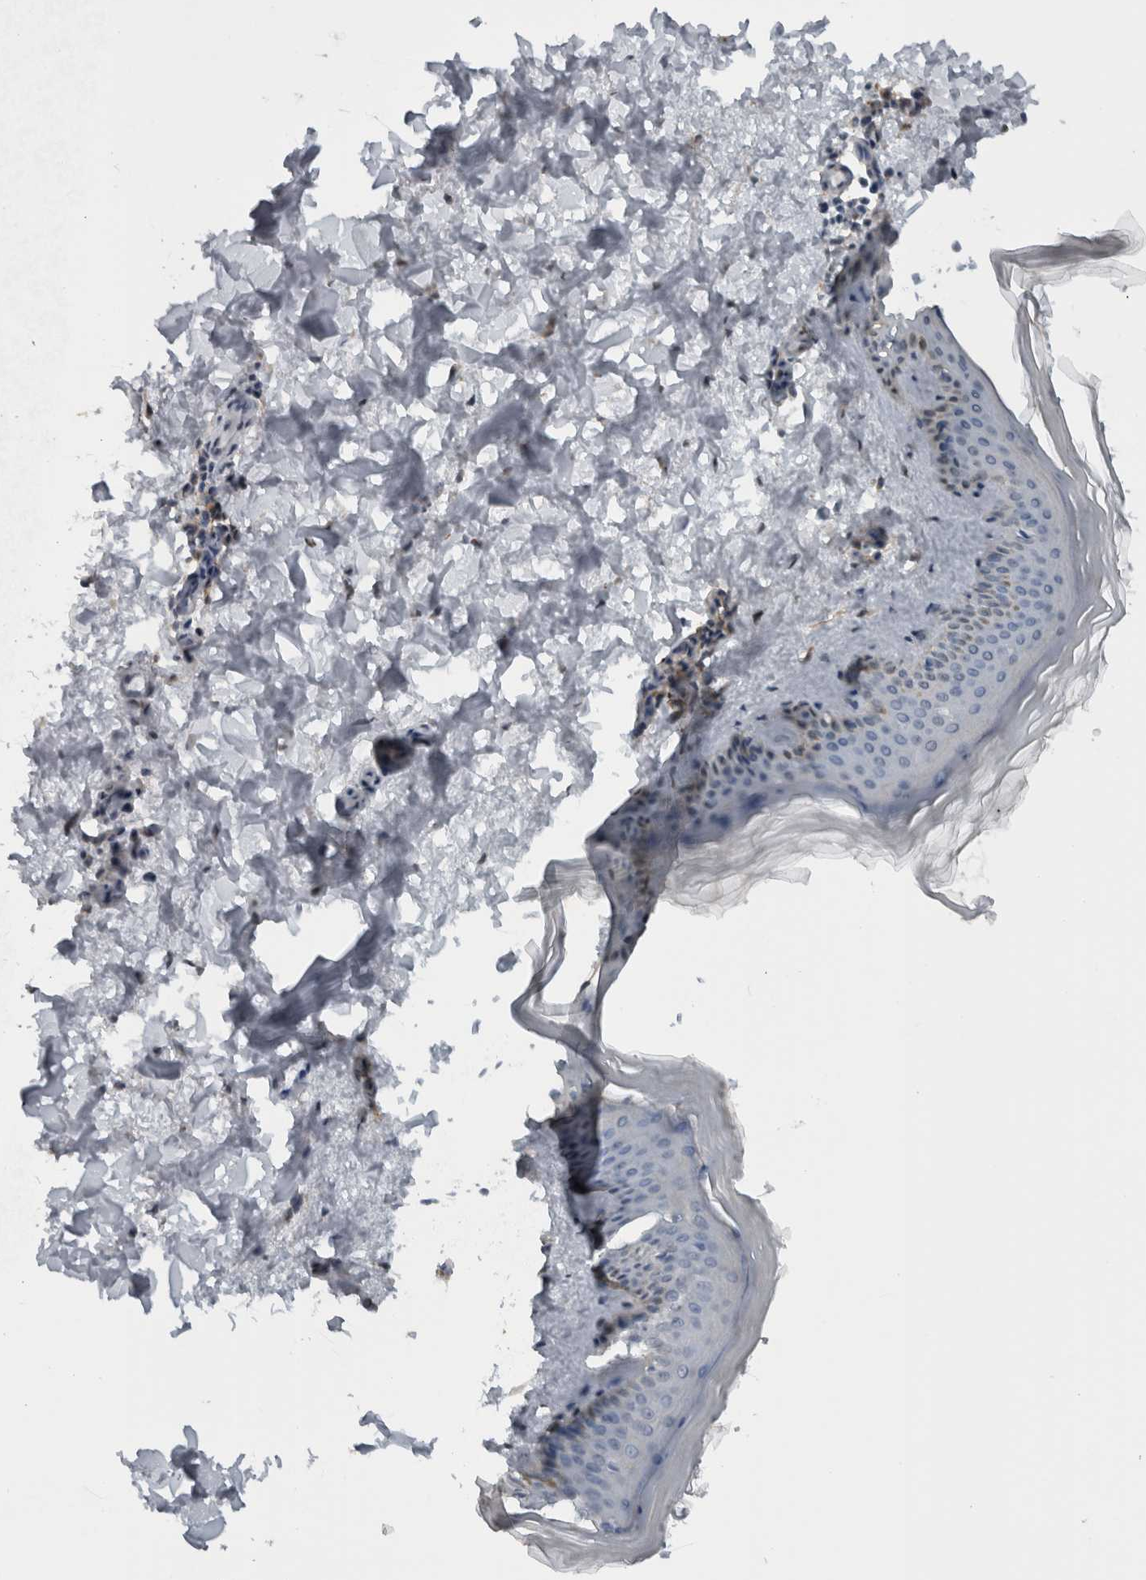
{"staining": {"intensity": "negative", "quantity": "none", "location": "none"}, "tissue": "skin", "cell_type": "Fibroblasts", "image_type": "normal", "snomed": [{"axis": "morphology", "description": "Normal tissue, NOS"}, {"axis": "topography", "description": "Skin"}], "caption": "Immunohistochemistry (IHC) photomicrograph of normal skin stained for a protein (brown), which displays no staining in fibroblasts.", "gene": "ACSF2", "patient": {"sex": "female", "age": 27}}